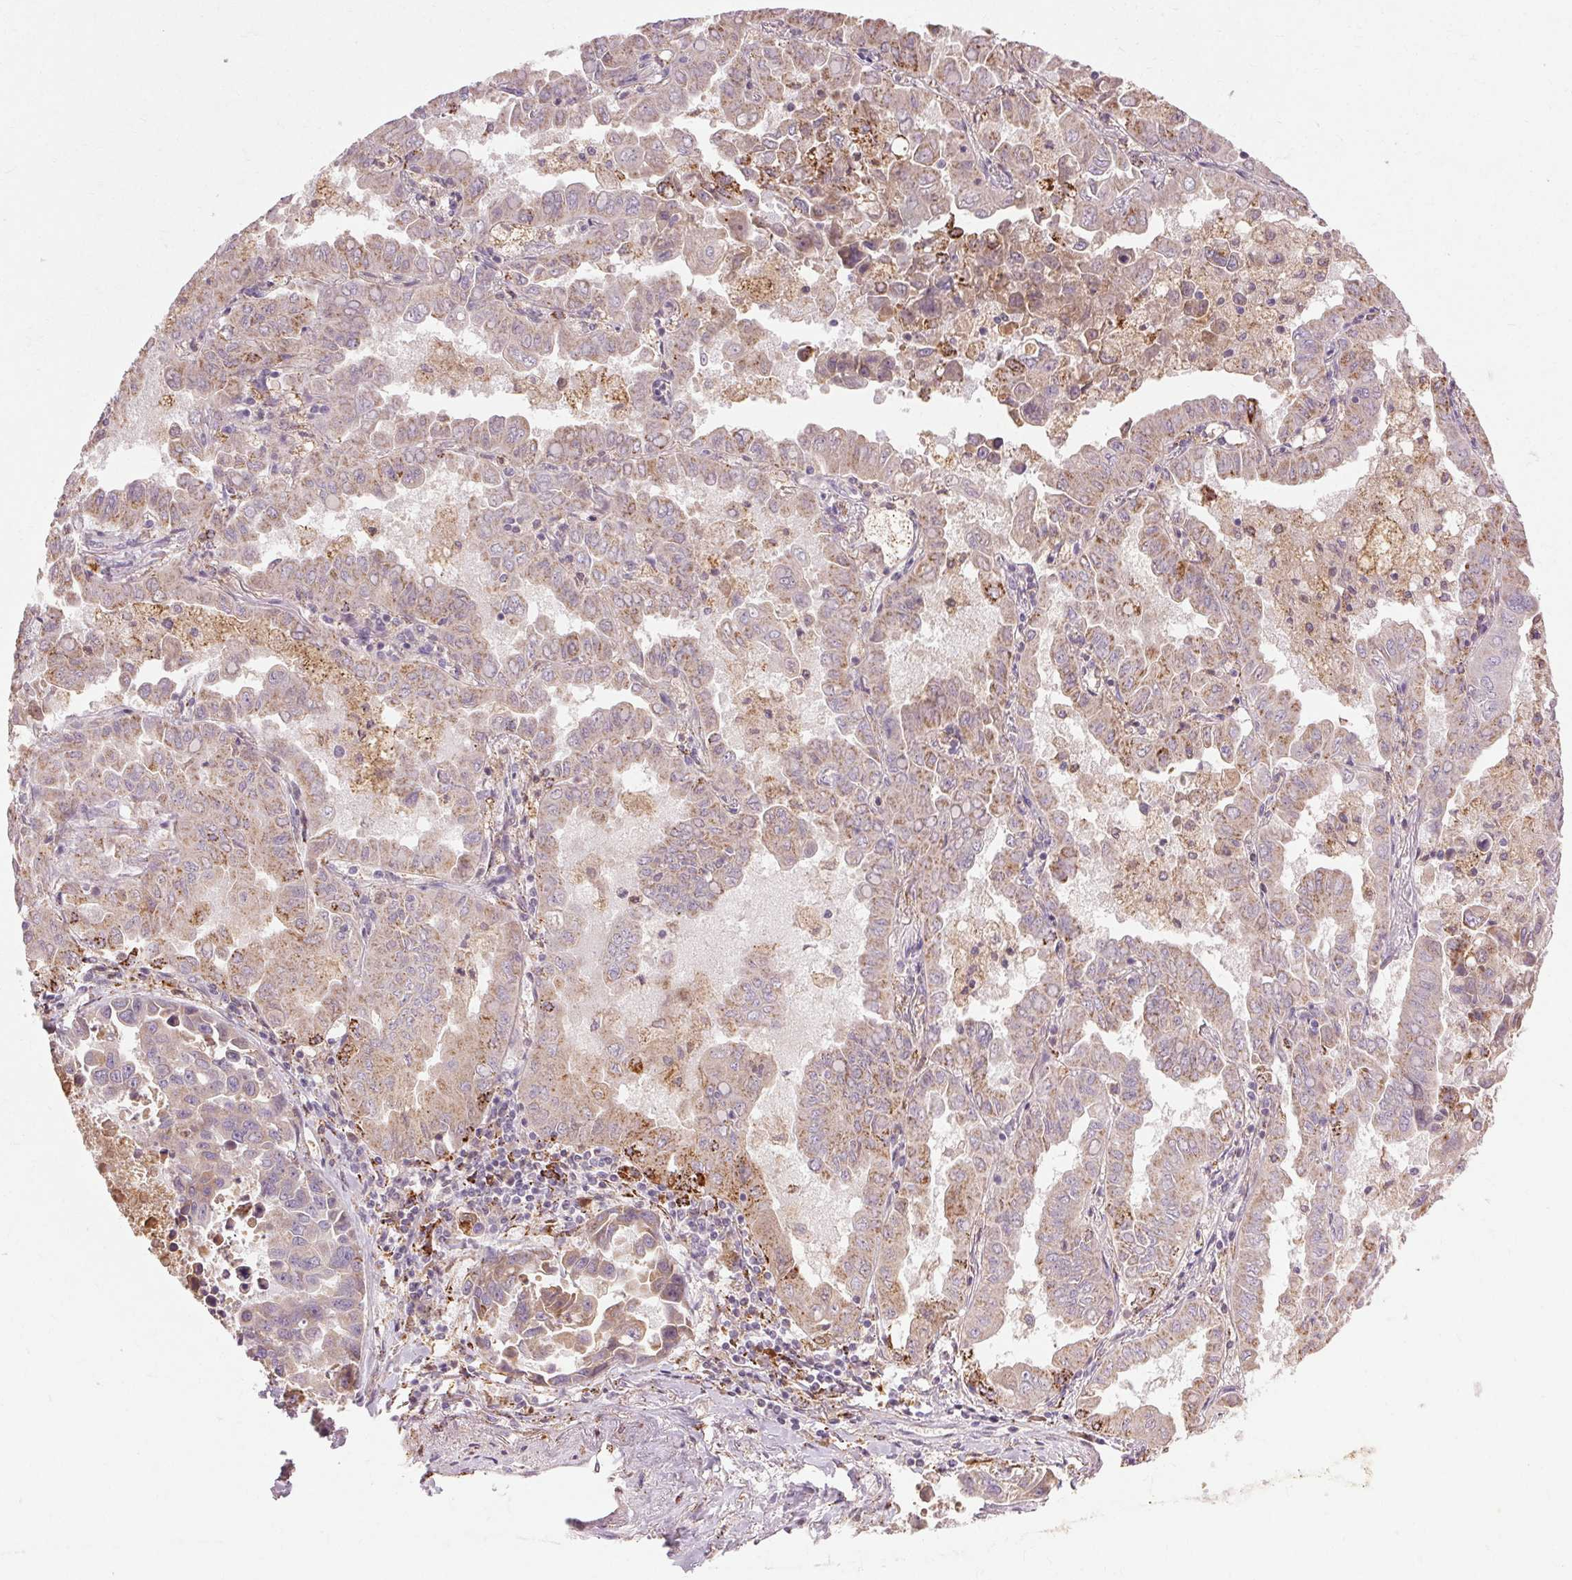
{"staining": {"intensity": "weak", "quantity": "25%-75%", "location": "cytoplasmic/membranous"}, "tissue": "lung cancer", "cell_type": "Tumor cells", "image_type": "cancer", "snomed": [{"axis": "morphology", "description": "Adenocarcinoma, NOS"}, {"axis": "topography", "description": "Lung"}], "caption": "Lung cancer (adenocarcinoma) tissue shows weak cytoplasmic/membranous positivity in approximately 25%-75% of tumor cells, visualized by immunohistochemistry. Nuclei are stained in blue.", "gene": "REP15", "patient": {"sex": "male", "age": 64}}